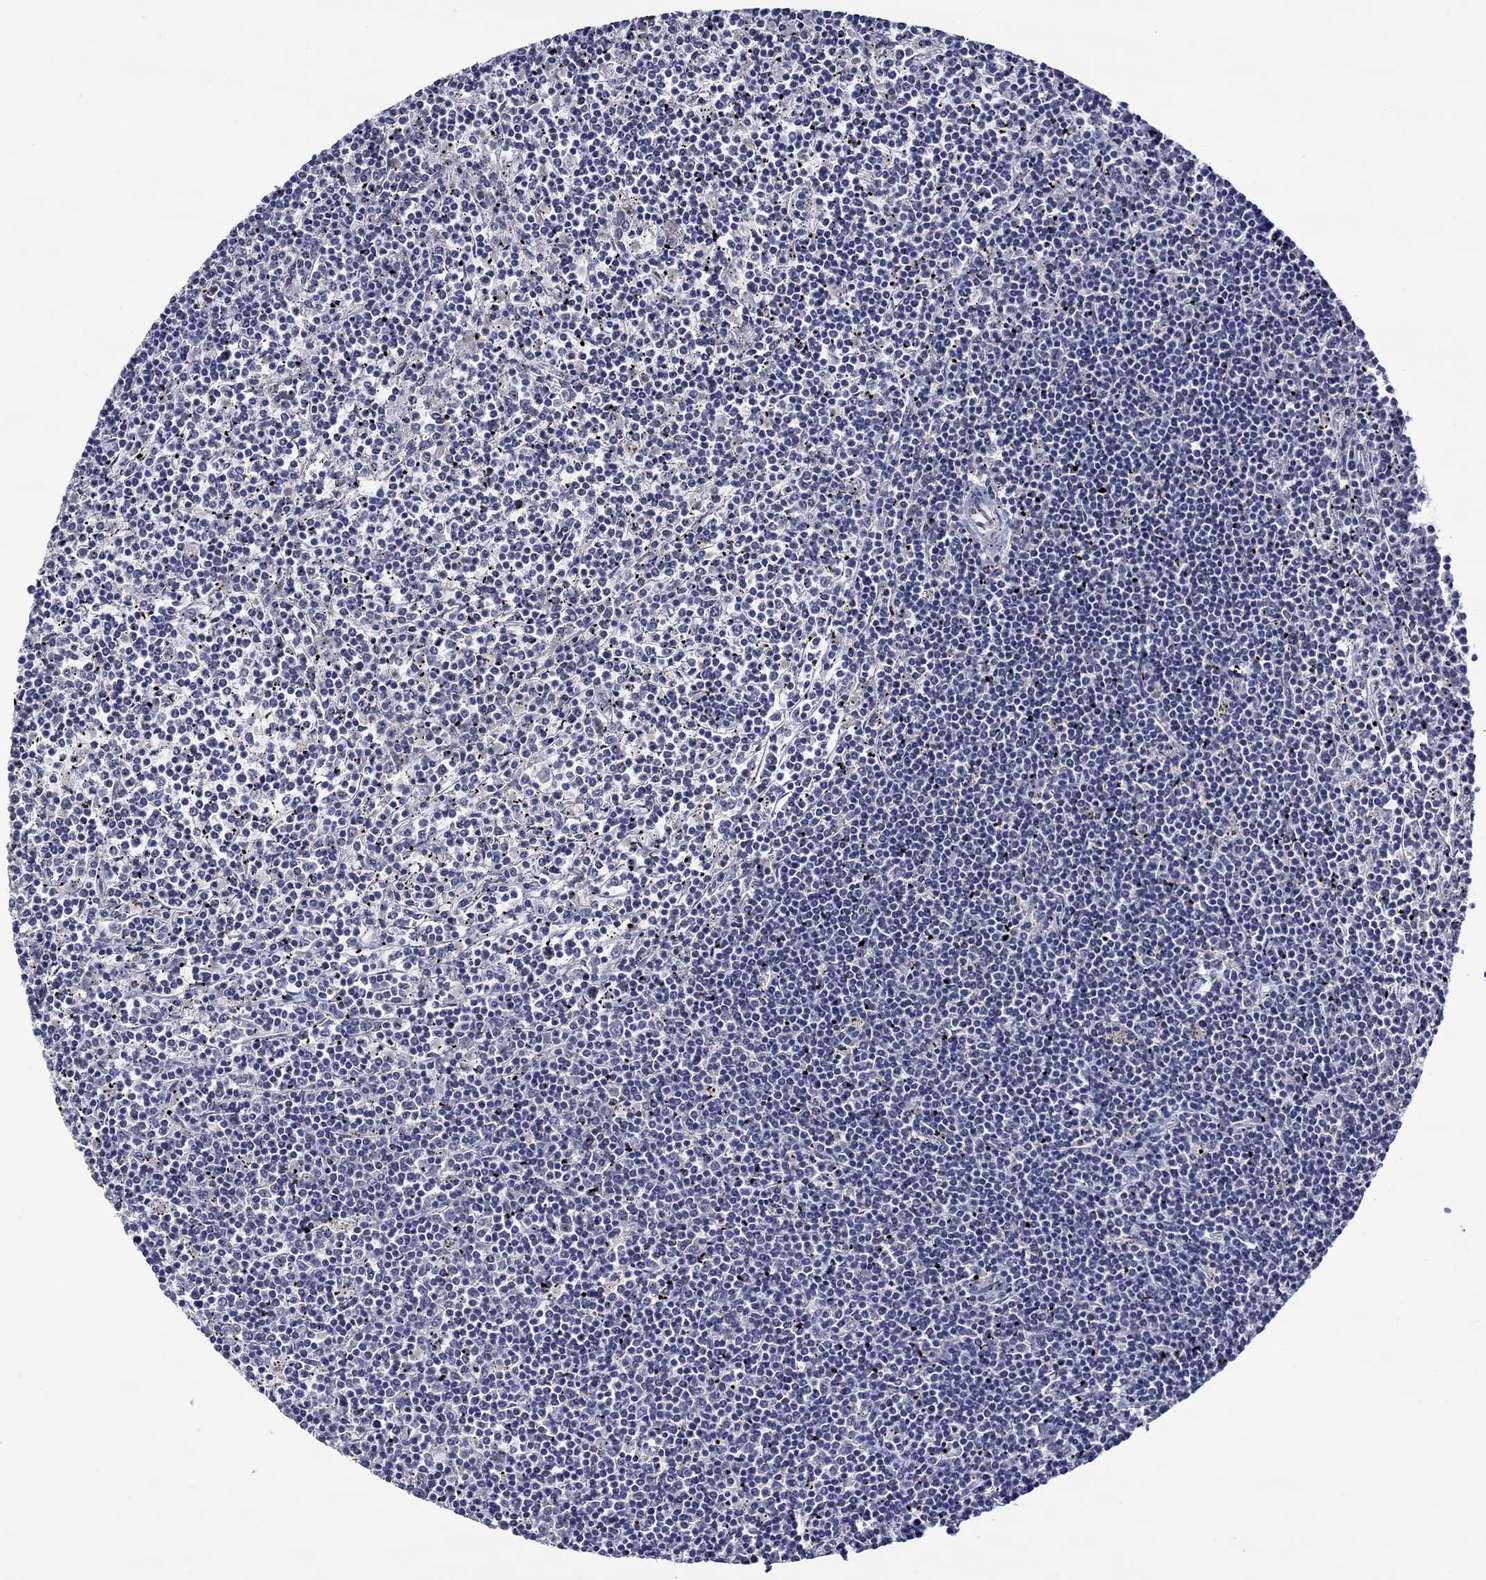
{"staining": {"intensity": "negative", "quantity": "none", "location": "none"}, "tissue": "lymphoma", "cell_type": "Tumor cells", "image_type": "cancer", "snomed": [{"axis": "morphology", "description": "Malignant lymphoma, non-Hodgkin's type, Low grade"}, {"axis": "topography", "description": "Spleen"}], "caption": "High magnification brightfield microscopy of malignant lymphoma, non-Hodgkin's type (low-grade) stained with DAB (brown) and counterstained with hematoxylin (blue): tumor cells show no significant staining. The staining is performed using DAB (3,3'-diaminobenzidine) brown chromogen with nuclei counter-stained in using hematoxylin.", "gene": "DDX3Y", "patient": {"sex": "female", "age": 19}}